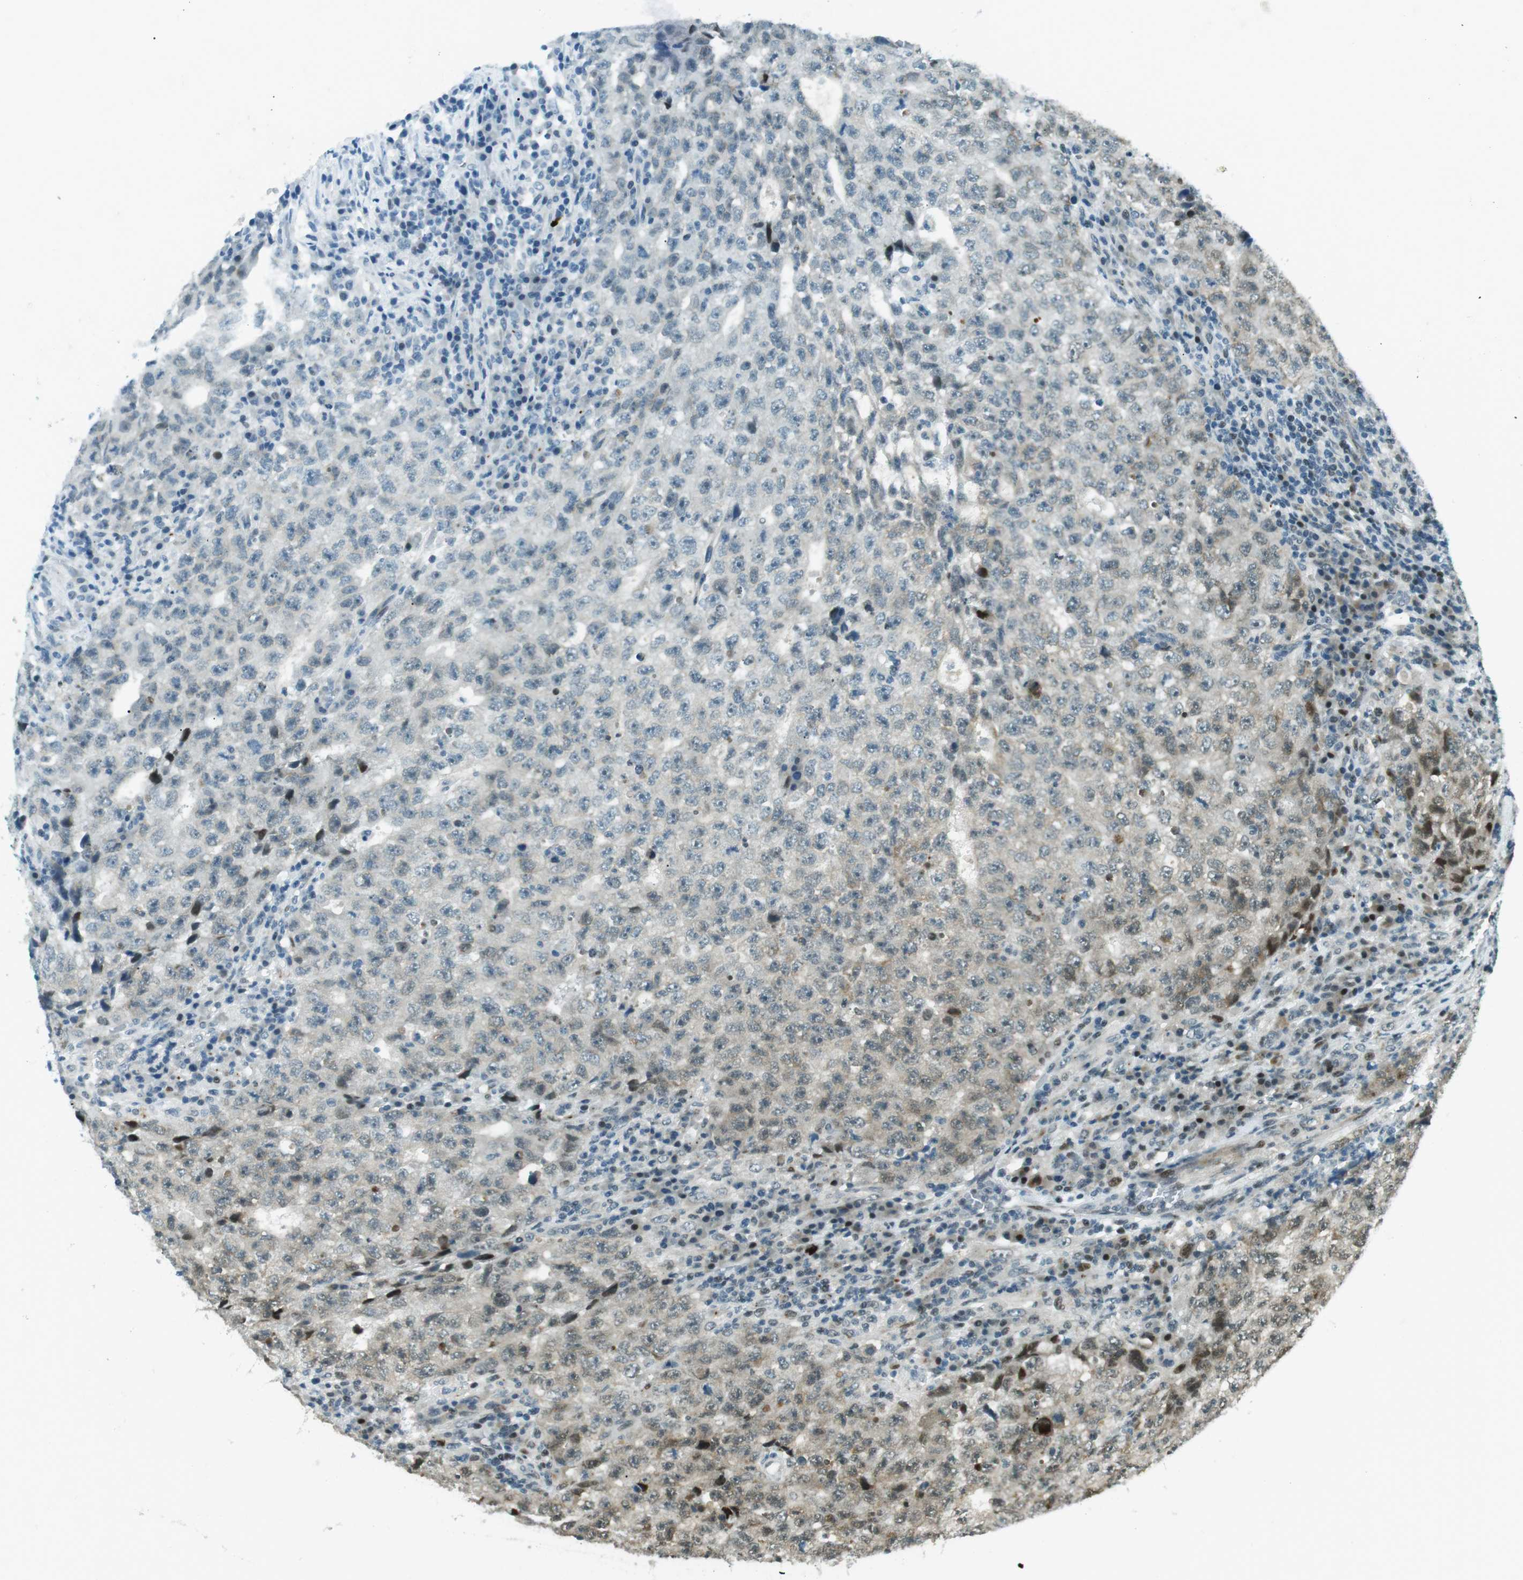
{"staining": {"intensity": "weak", "quantity": "<25%", "location": "cytoplasmic/membranous"}, "tissue": "testis cancer", "cell_type": "Tumor cells", "image_type": "cancer", "snomed": [{"axis": "morphology", "description": "Necrosis, NOS"}, {"axis": "morphology", "description": "Carcinoma, Embryonal, NOS"}, {"axis": "topography", "description": "Testis"}], "caption": "This is an immunohistochemistry (IHC) histopathology image of human embryonal carcinoma (testis). There is no positivity in tumor cells.", "gene": "PJA1", "patient": {"sex": "male", "age": 19}}